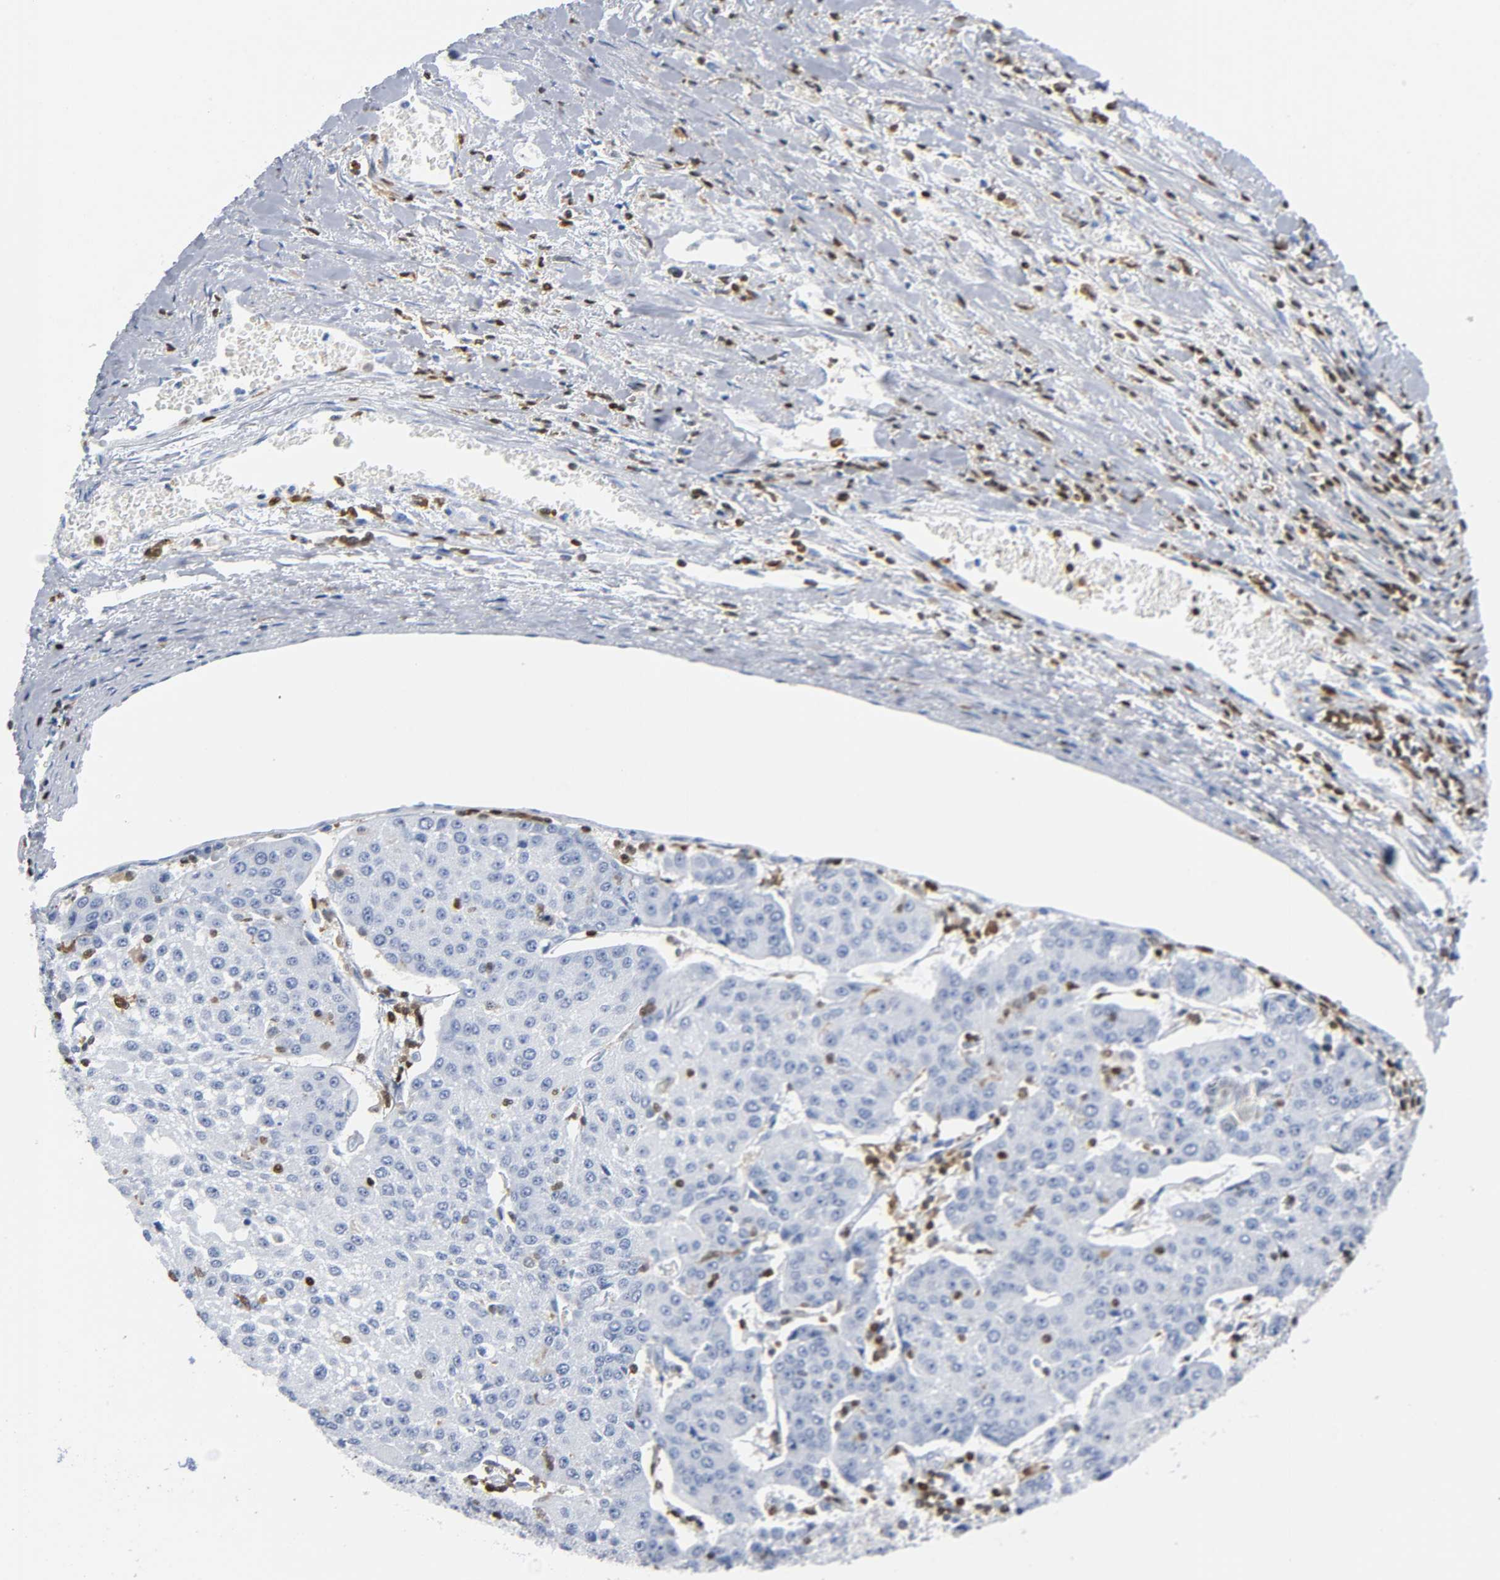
{"staining": {"intensity": "negative", "quantity": "none", "location": "none"}, "tissue": "urothelial cancer", "cell_type": "Tumor cells", "image_type": "cancer", "snomed": [{"axis": "morphology", "description": "Urothelial carcinoma, High grade"}, {"axis": "topography", "description": "Urinary bladder"}], "caption": "IHC of human high-grade urothelial carcinoma demonstrates no staining in tumor cells. (Brightfield microscopy of DAB (3,3'-diaminobenzidine) IHC at high magnification).", "gene": "DOK2", "patient": {"sex": "female", "age": 85}}